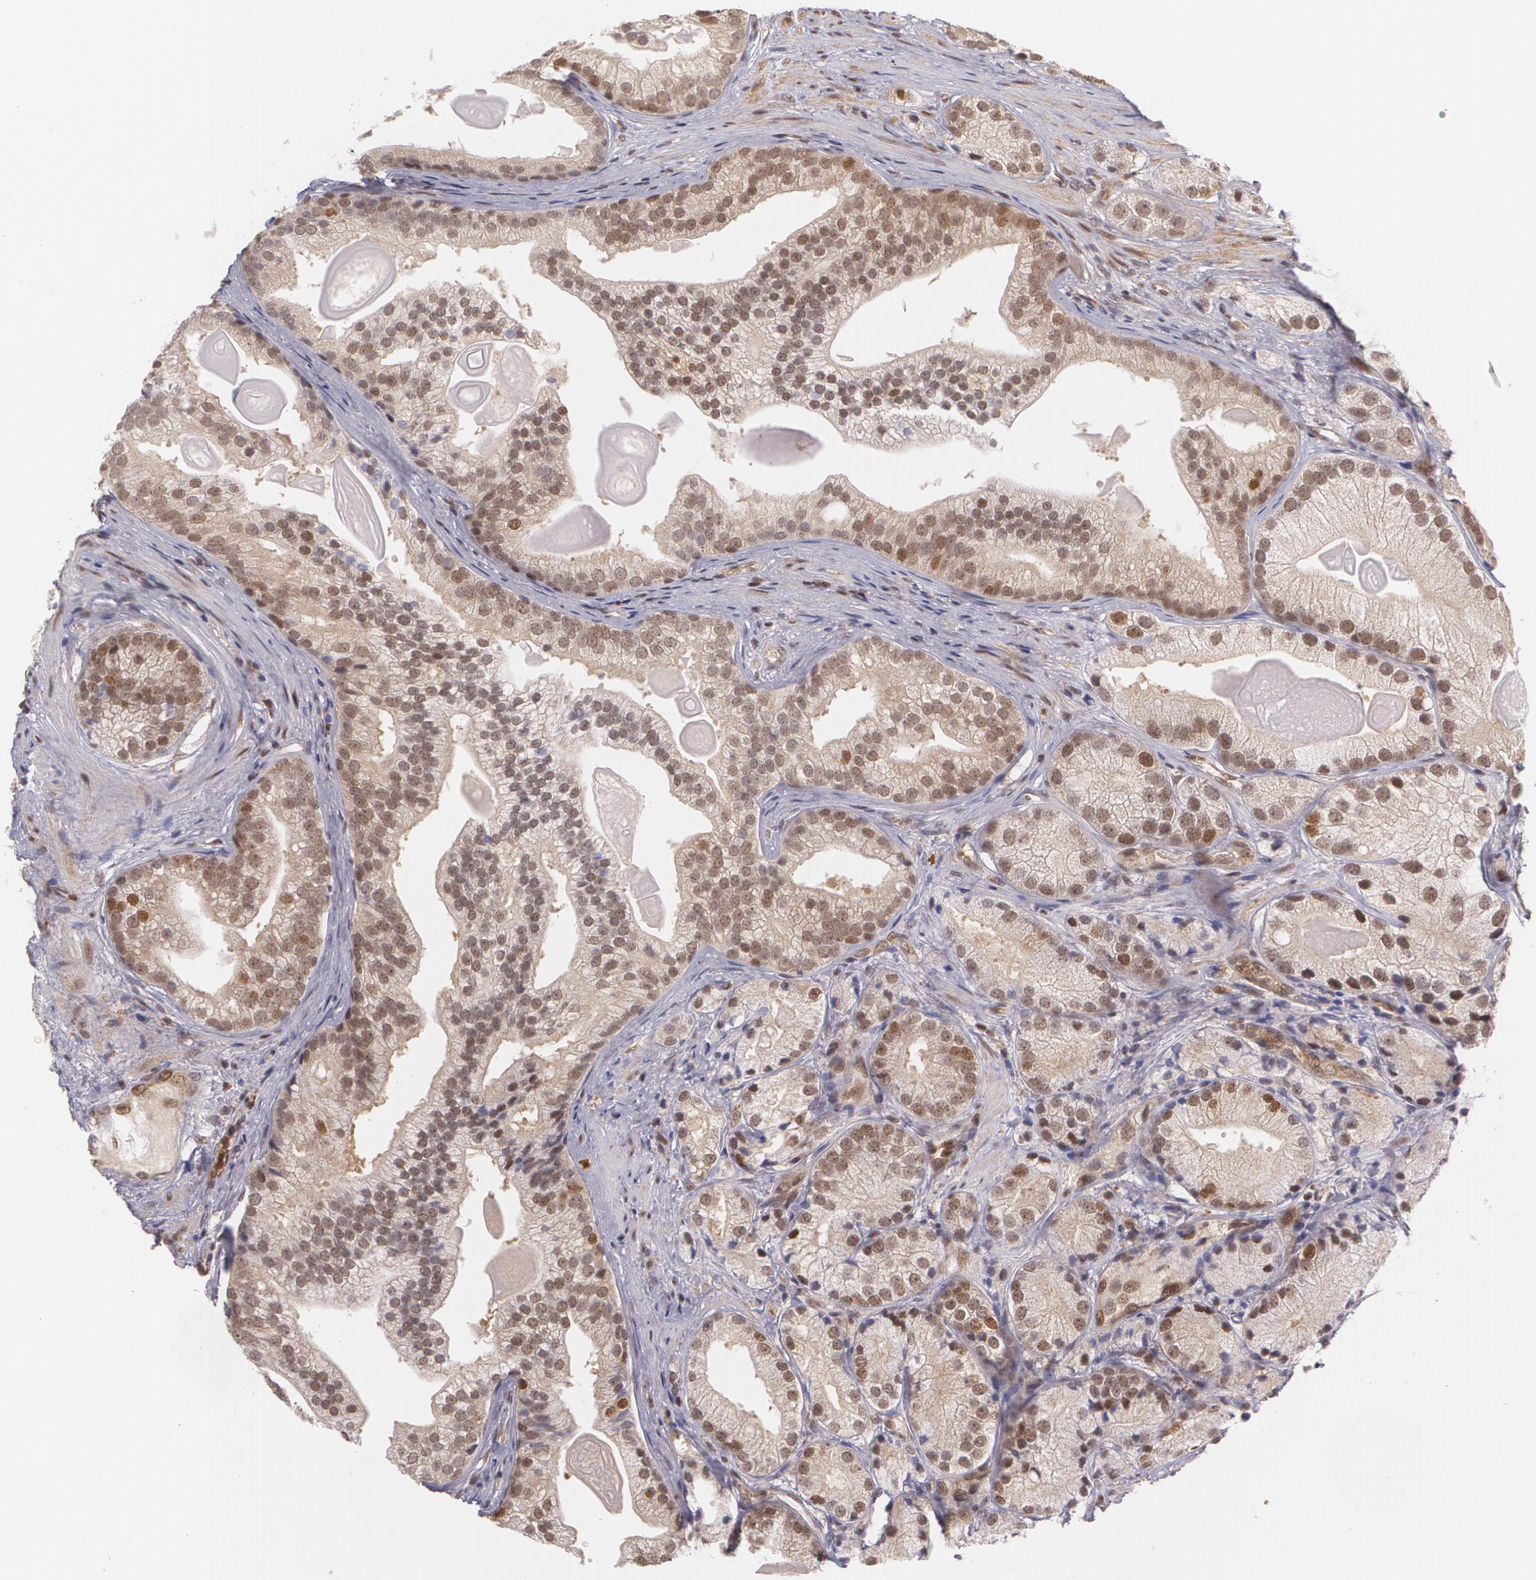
{"staining": {"intensity": "moderate", "quantity": "25%-75%", "location": "cytoplasmic/membranous,nuclear"}, "tissue": "prostate cancer", "cell_type": "Tumor cells", "image_type": "cancer", "snomed": [{"axis": "morphology", "description": "Adenocarcinoma, Low grade"}, {"axis": "topography", "description": "Prostate"}], "caption": "Prostate cancer was stained to show a protein in brown. There is medium levels of moderate cytoplasmic/membranous and nuclear staining in about 25%-75% of tumor cells.", "gene": "CUL2", "patient": {"sex": "male", "age": 69}}